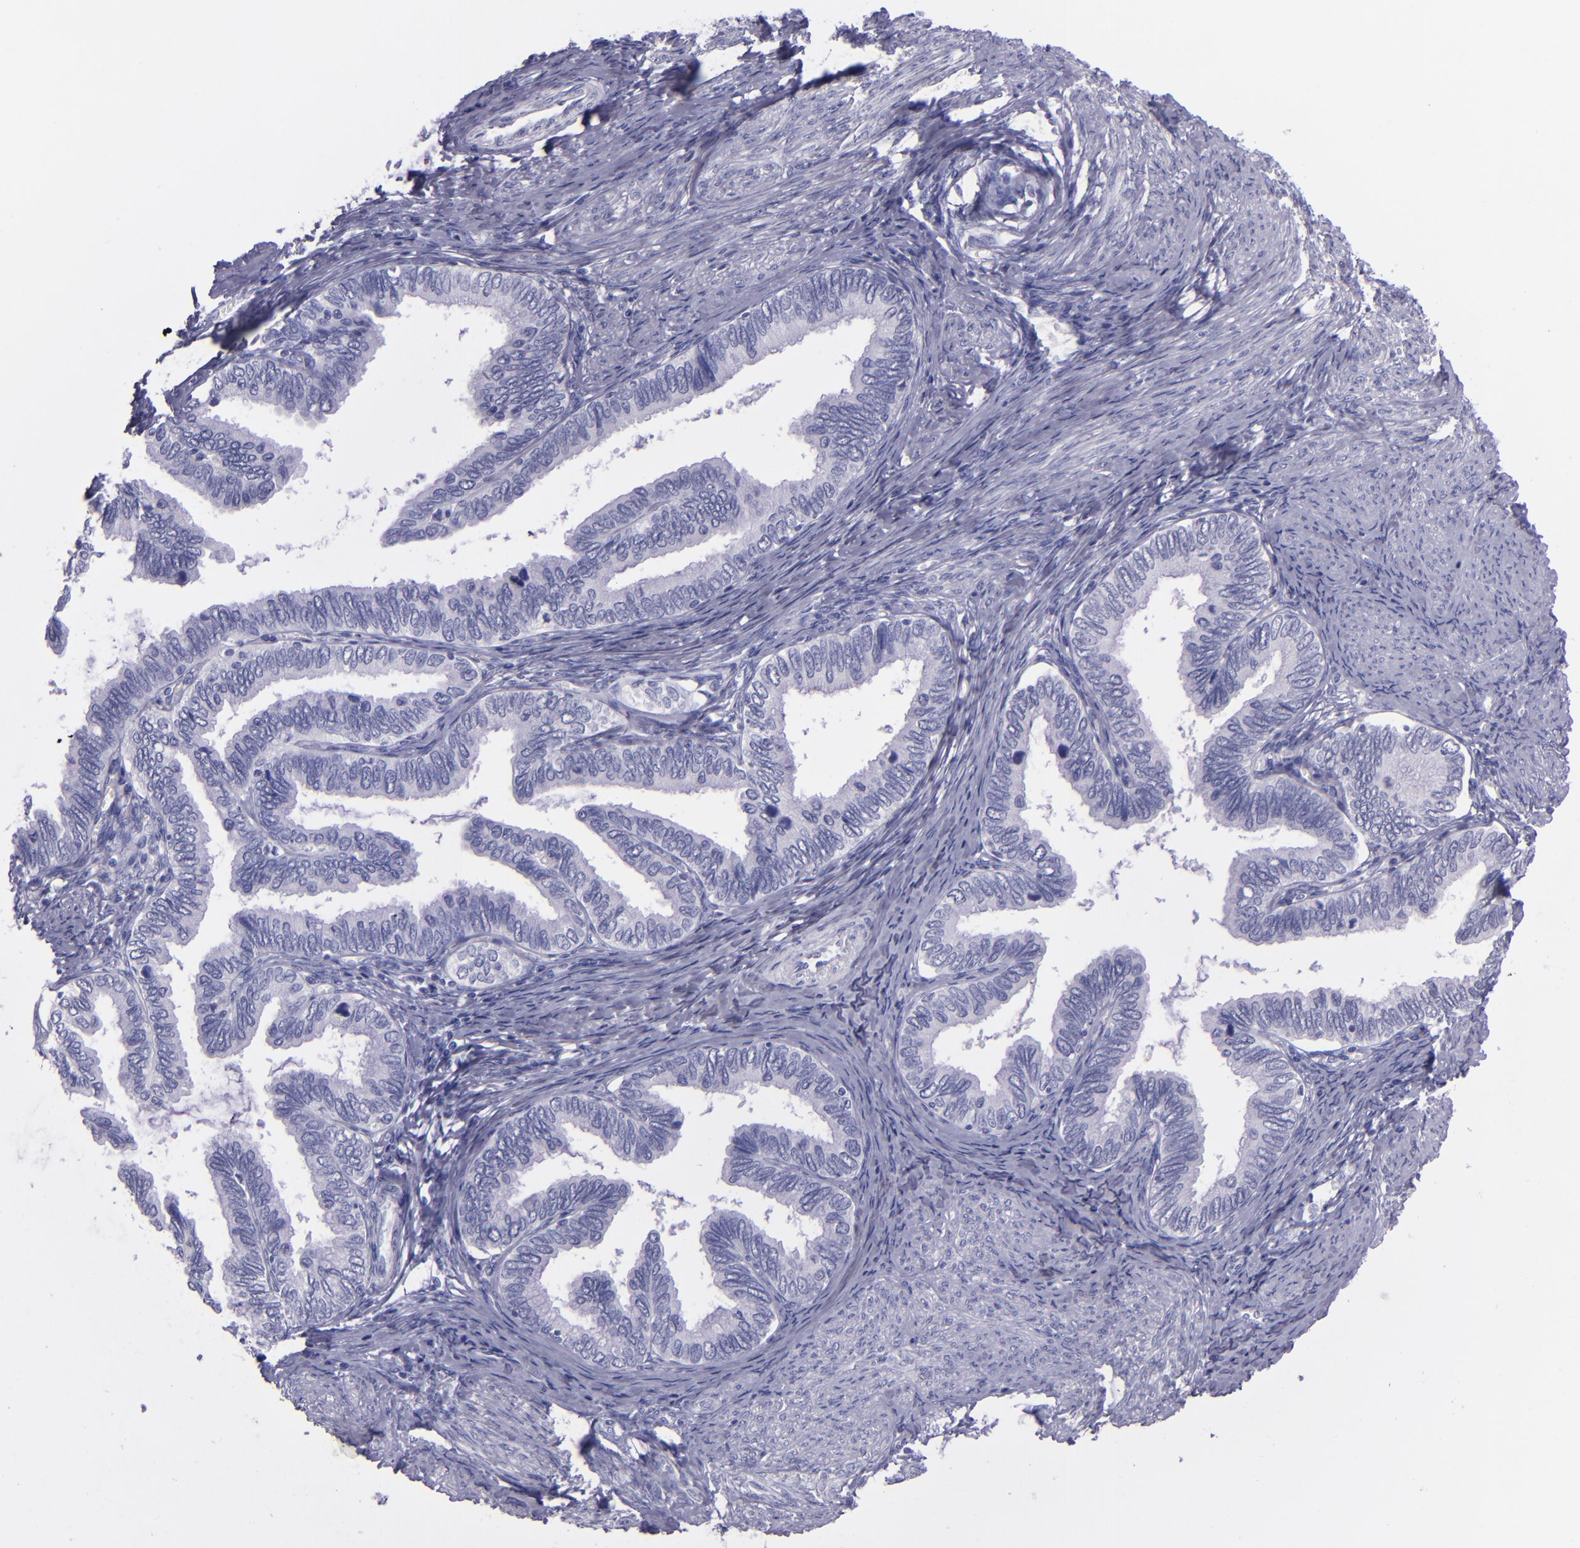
{"staining": {"intensity": "negative", "quantity": "none", "location": "none"}, "tissue": "cervical cancer", "cell_type": "Tumor cells", "image_type": "cancer", "snomed": [{"axis": "morphology", "description": "Adenocarcinoma, NOS"}, {"axis": "topography", "description": "Cervix"}], "caption": "The histopathology image reveals no staining of tumor cells in cervical adenocarcinoma. Brightfield microscopy of immunohistochemistry stained with DAB (3,3'-diaminobenzidine) (brown) and hematoxylin (blue), captured at high magnification.", "gene": "TNNT3", "patient": {"sex": "female", "age": 49}}